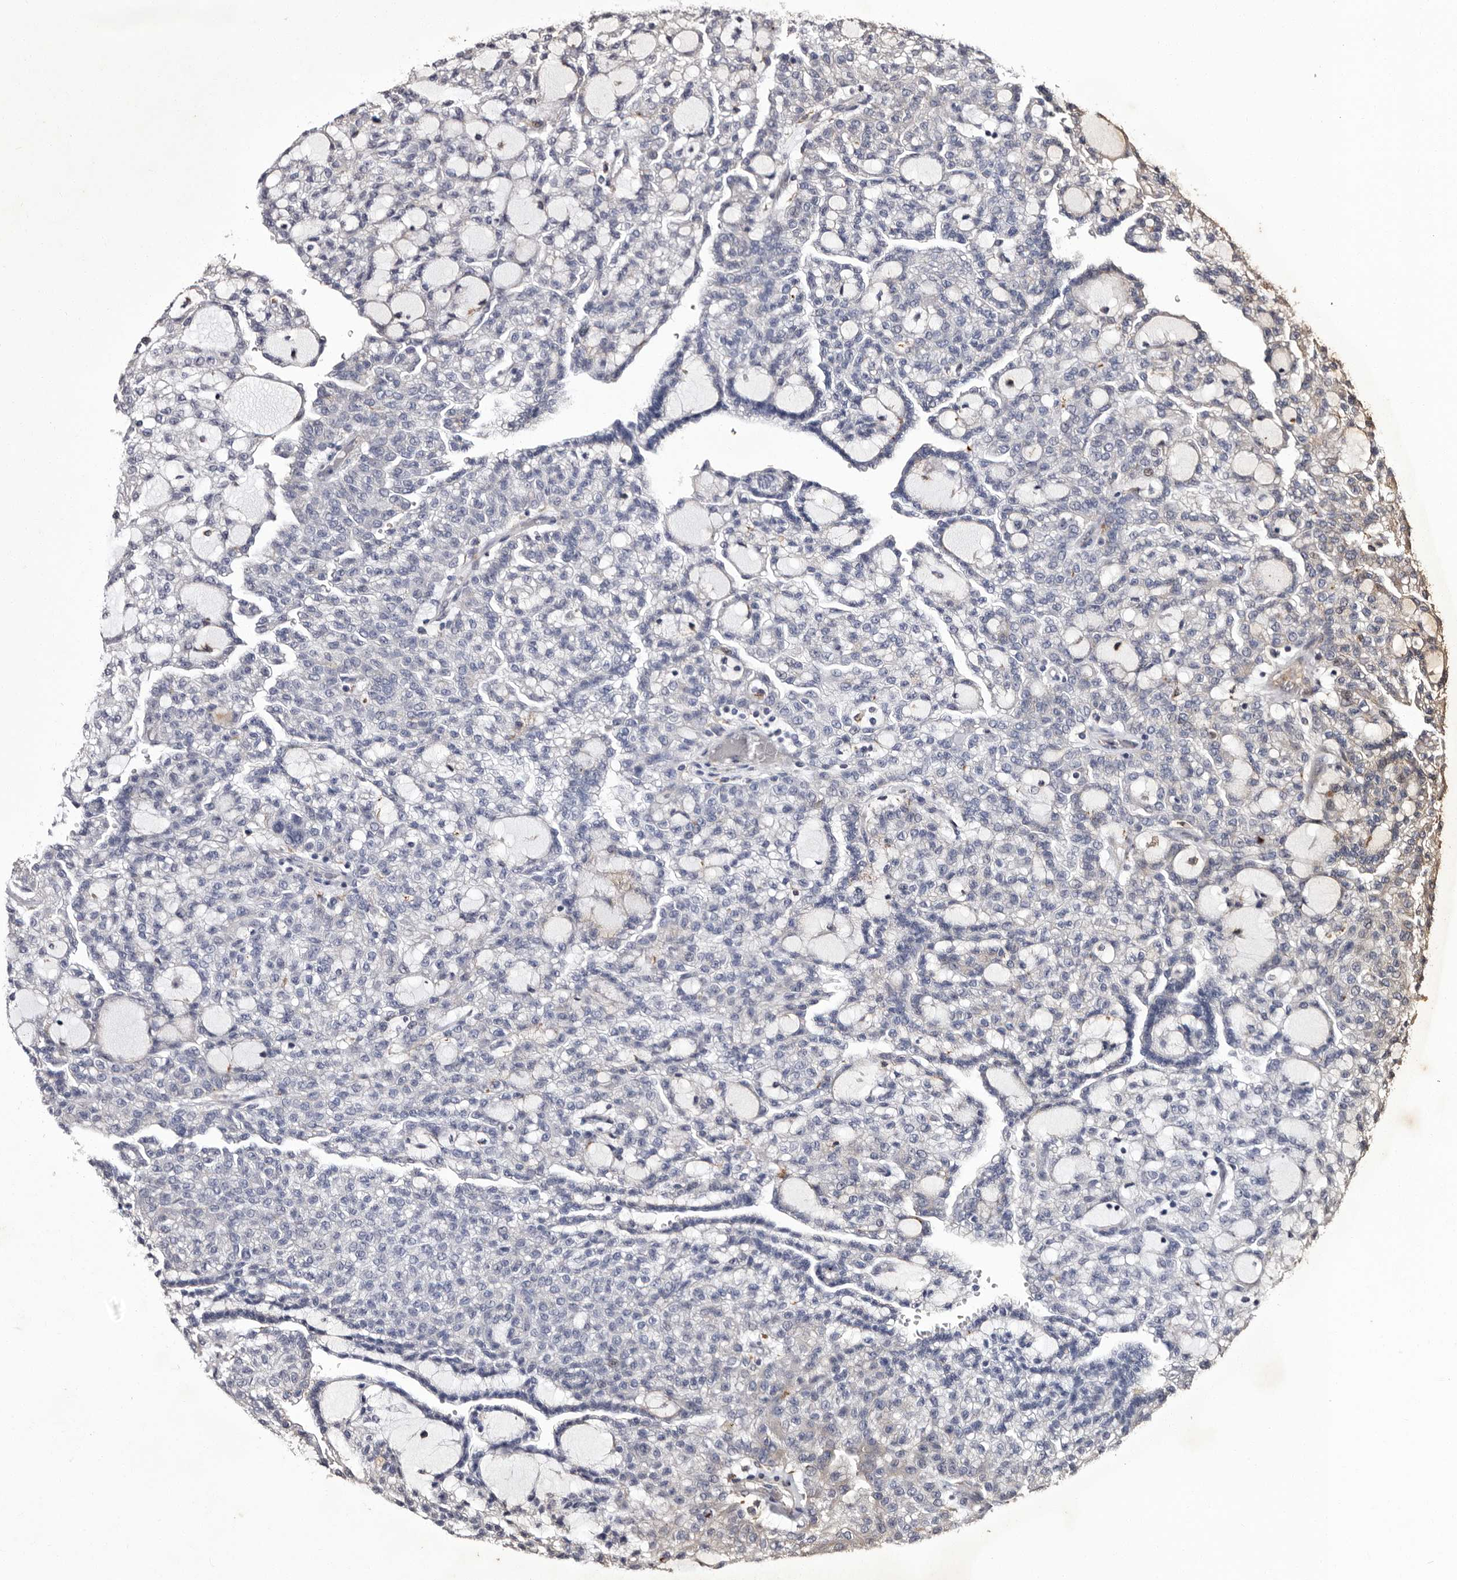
{"staining": {"intensity": "negative", "quantity": "none", "location": "none"}, "tissue": "renal cancer", "cell_type": "Tumor cells", "image_type": "cancer", "snomed": [{"axis": "morphology", "description": "Adenocarcinoma, NOS"}, {"axis": "topography", "description": "Kidney"}], "caption": "Immunohistochemical staining of human adenocarcinoma (renal) demonstrates no significant positivity in tumor cells.", "gene": "AUNIP", "patient": {"sex": "male", "age": 63}}